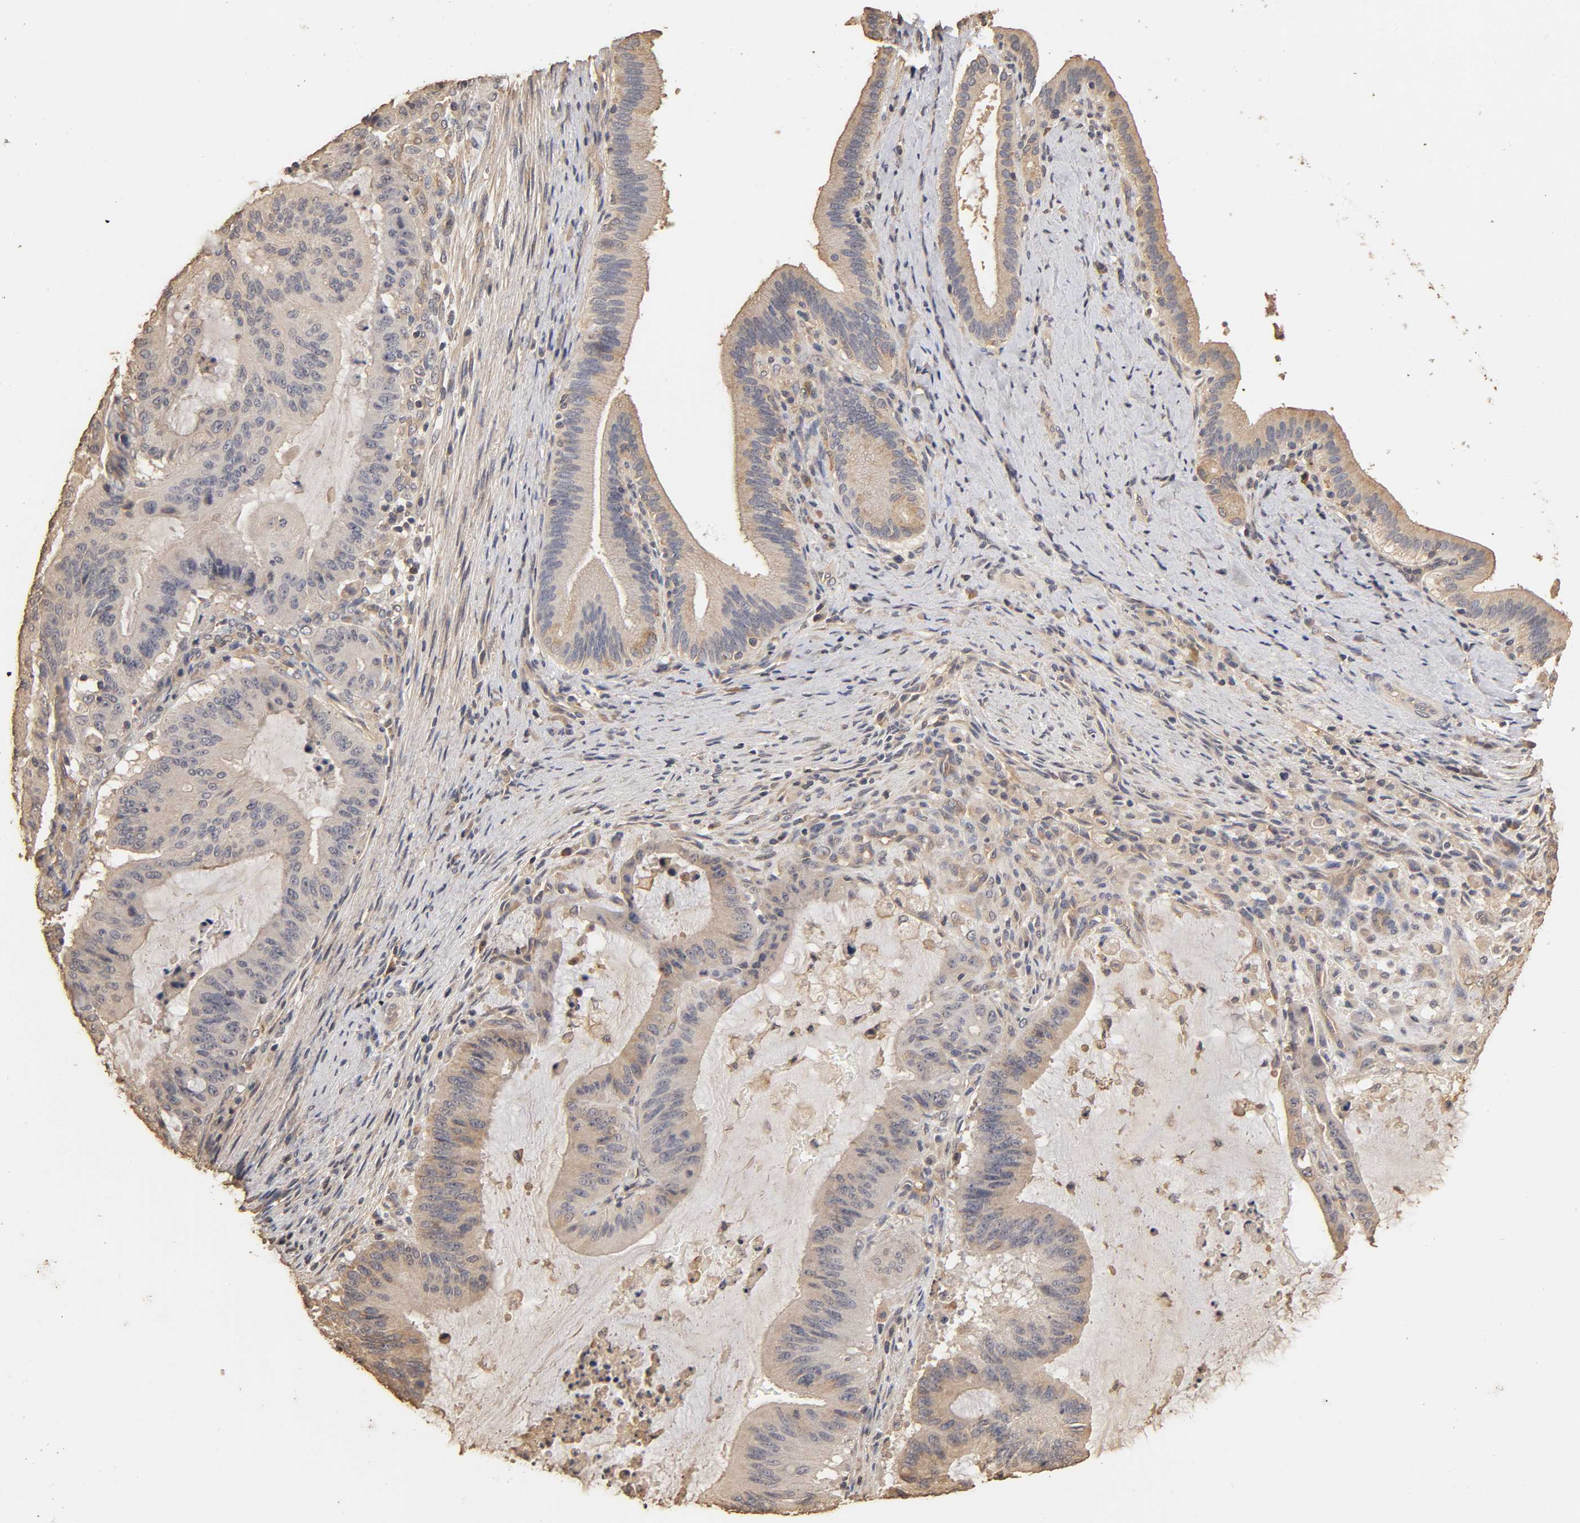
{"staining": {"intensity": "weak", "quantity": "<25%", "location": "cytoplasmic/membranous"}, "tissue": "liver cancer", "cell_type": "Tumor cells", "image_type": "cancer", "snomed": [{"axis": "morphology", "description": "Cholangiocarcinoma"}, {"axis": "topography", "description": "Liver"}], "caption": "This is an immunohistochemistry (IHC) image of liver cancer. There is no expression in tumor cells.", "gene": "VSIG4", "patient": {"sex": "female", "age": 73}}